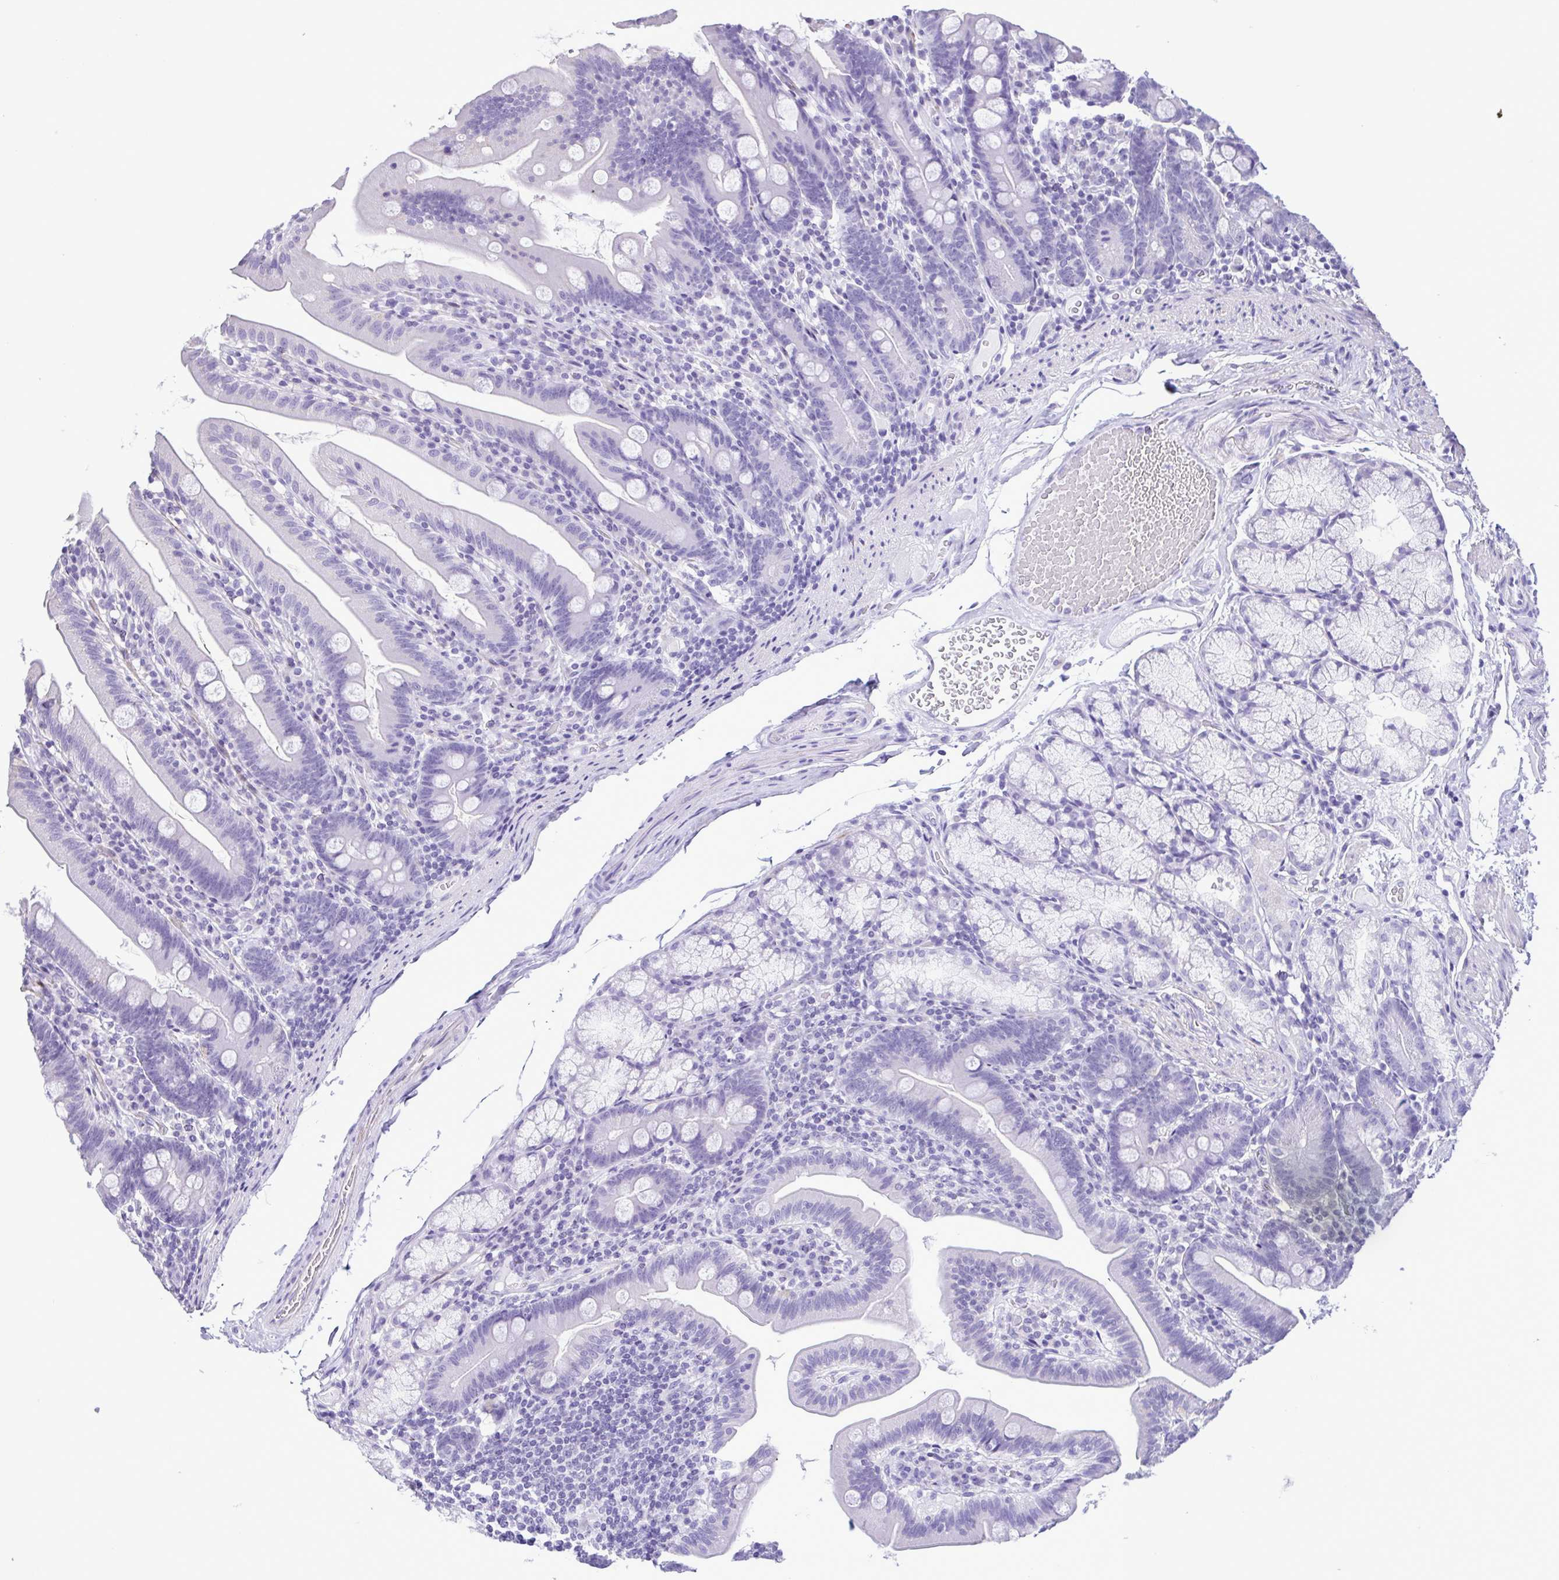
{"staining": {"intensity": "negative", "quantity": "none", "location": "none"}, "tissue": "duodenum", "cell_type": "Glandular cells", "image_type": "normal", "snomed": [{"axis": "morphology", "description": "Normal tissue, NOS"}, {"axis": "topography", "description": "Duodenum"}], "caption": "This is a image of immunohistochemistry staining of unremarkable duodenum, which shows no positivity in glandular cells. Brightfield microscopy of immunohistochemistry (IHC) stained with DAB (brown) and hematoxylin (blue), captured at high magnification.", "gene": "CBY2", "patient": {"sex": "female", "age": 67}}